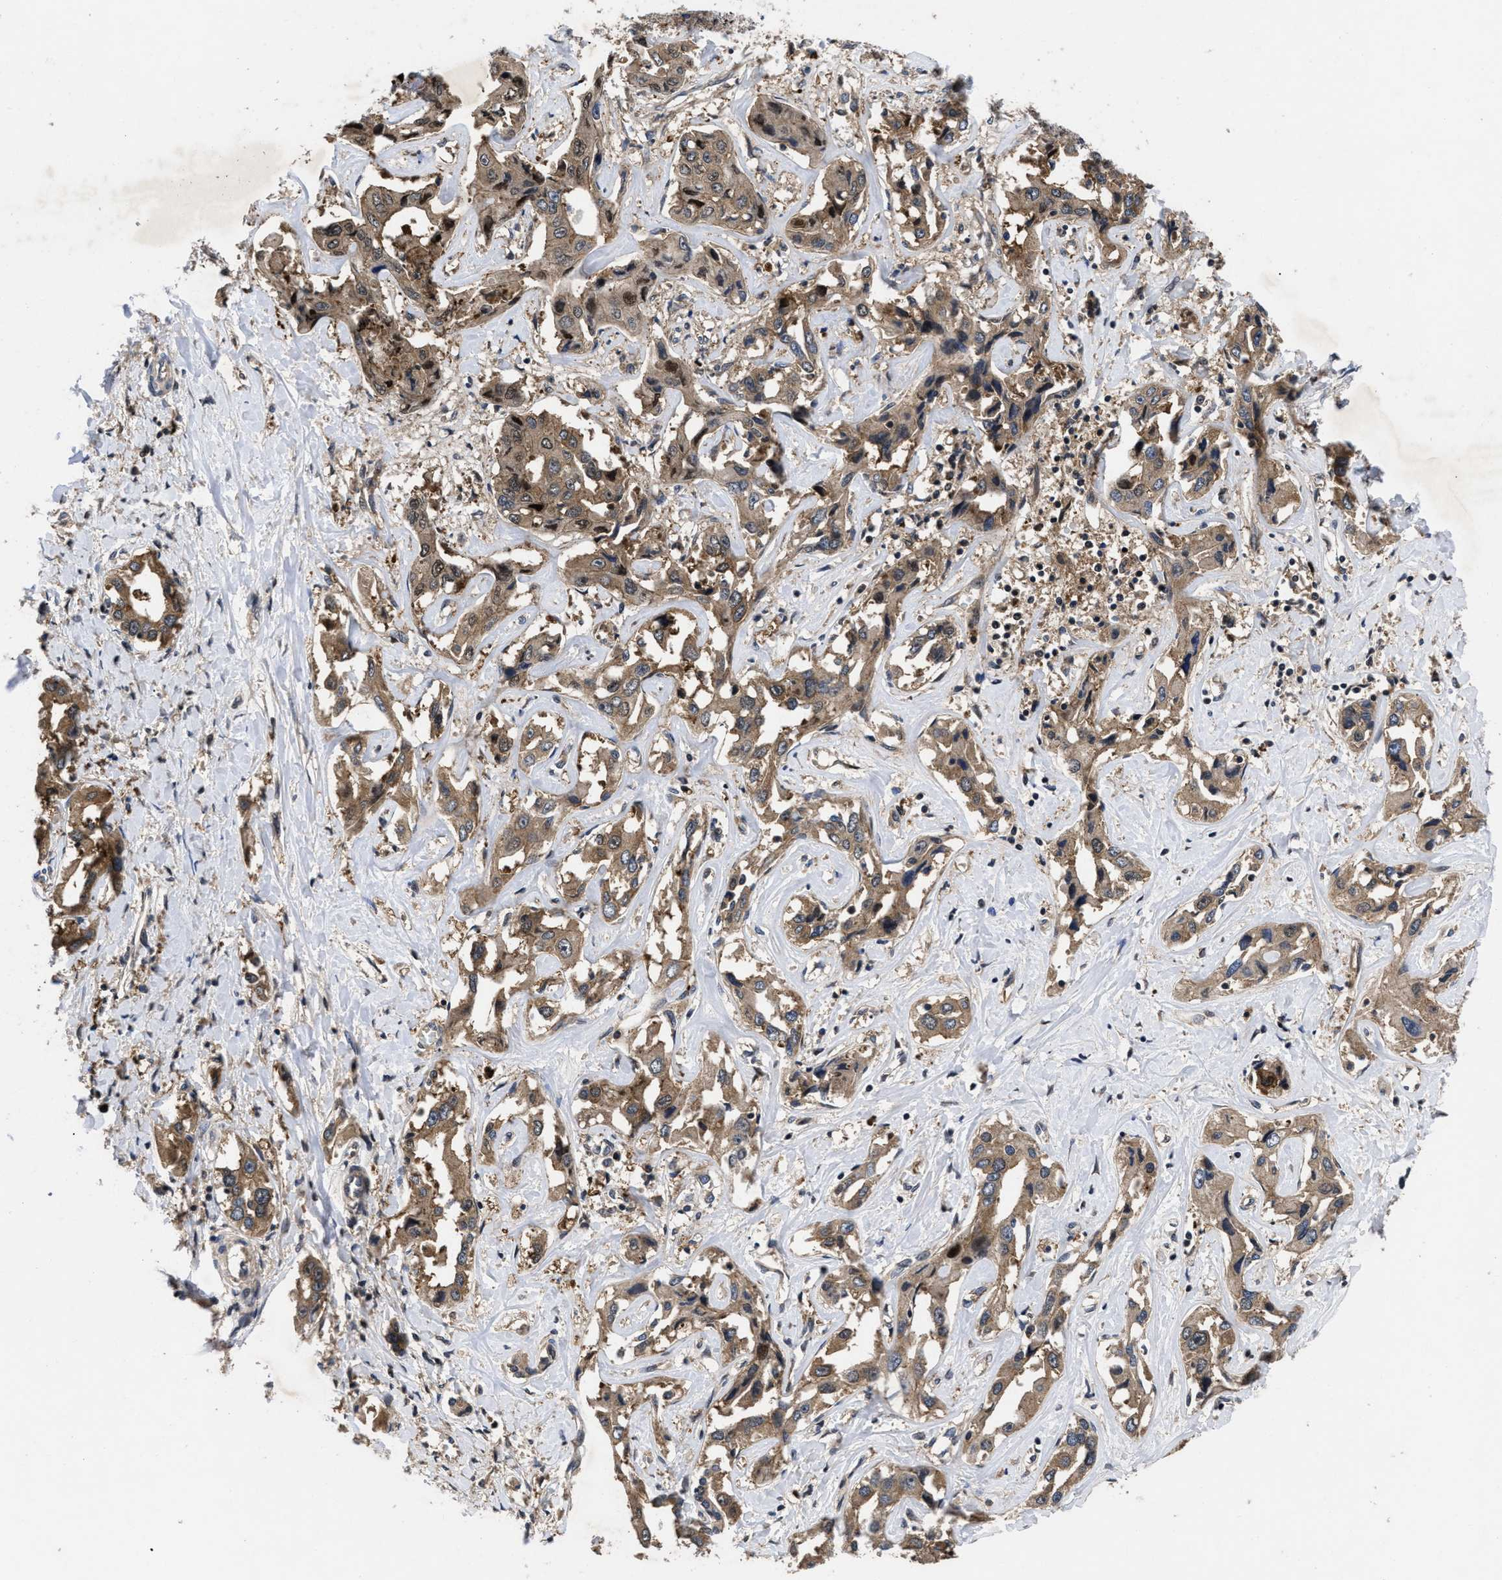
{"staining": {"intensity": "moderate", "quantity": ">75%", "location": "cytoplasmic/membranous"}, "tissue": "liver cancer", "cell_type": "Tumor cells", "image_type": "cancer", "snomed": [{"axis": "morphology", "description": "Cholangiocarcinoma"}, {"axis": "topography", "description": "Liver"}], "caption": "Moderate cytoplasmic/membranous staining for a protein is identified in about >75% of tumor cells of liver cancer (cholangiocarcinoma) using IHC.", "gene": "FAM200A", "patient": {"sex": "male", "age": 59}}